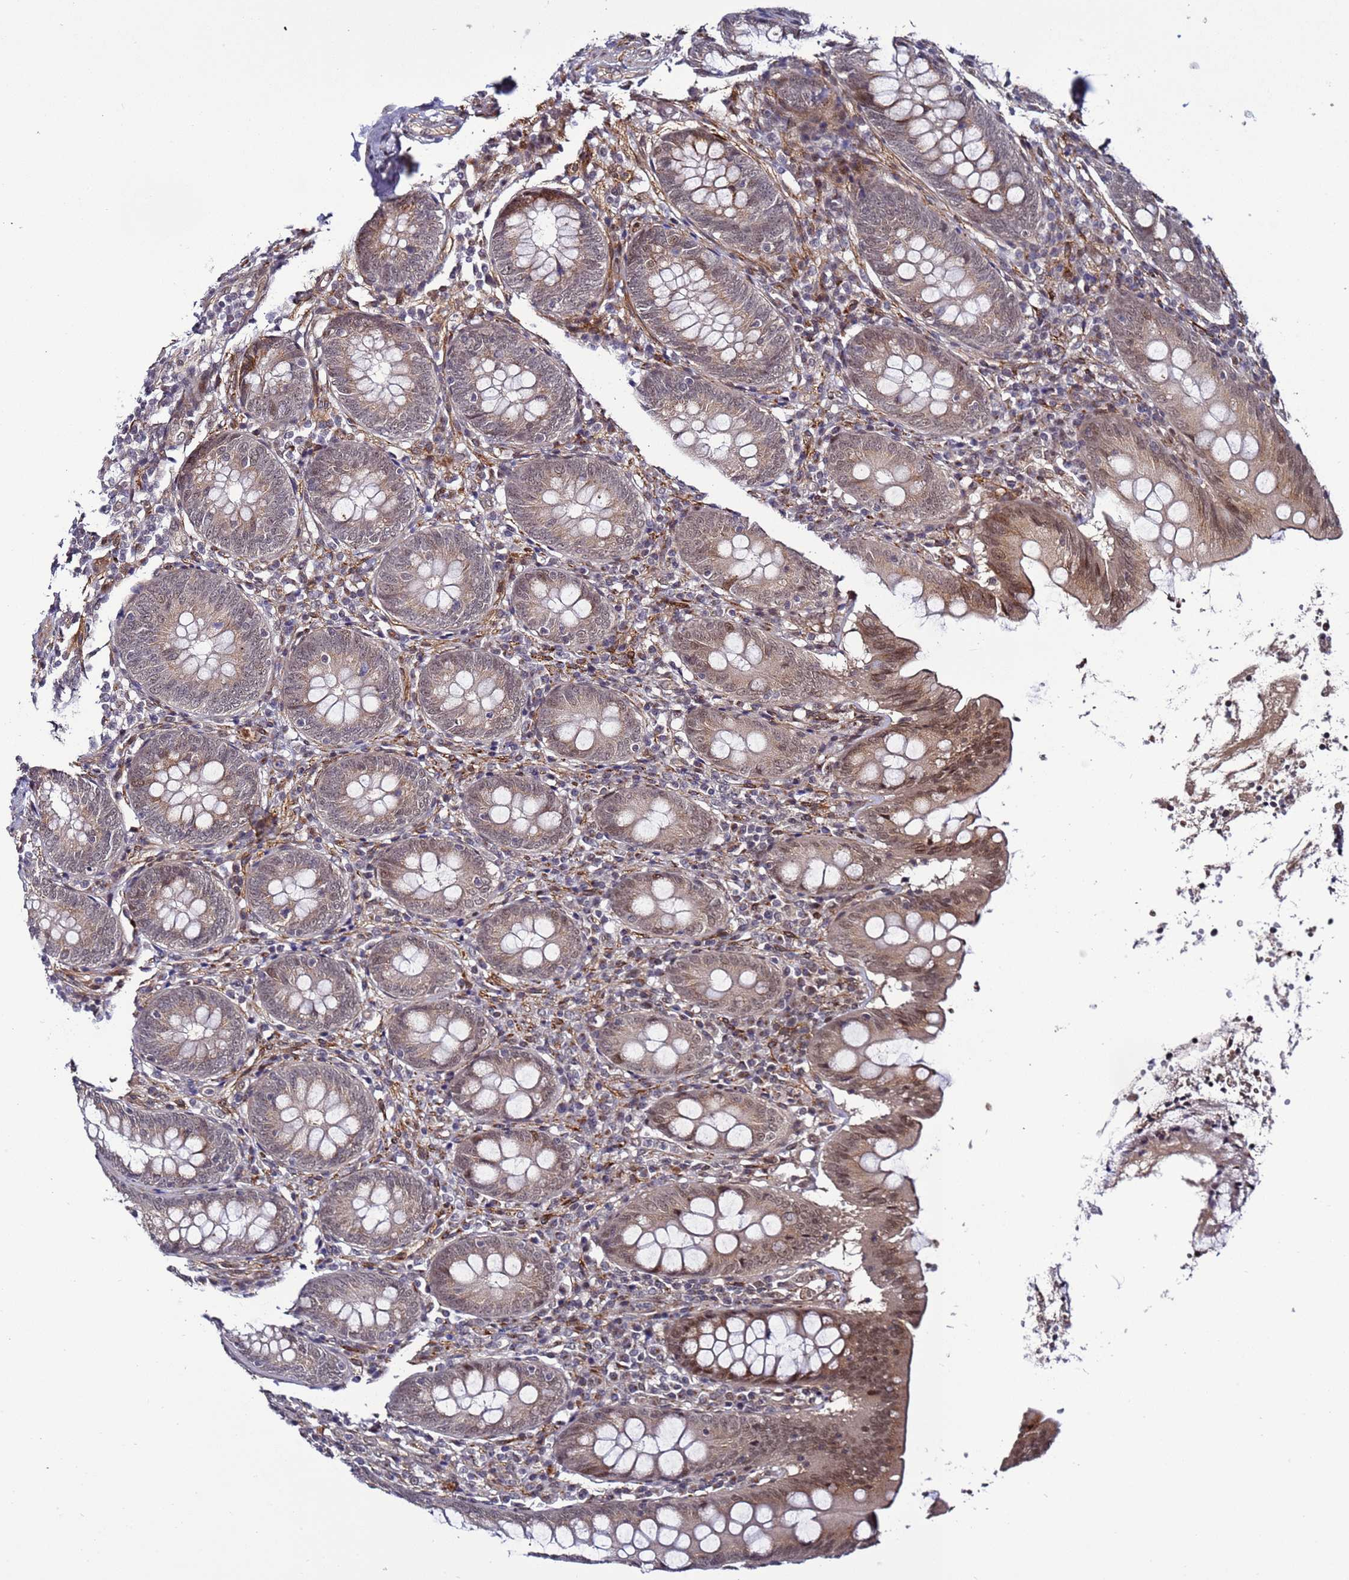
{"staining": {"intensity": "weak", "quantity": "25%-75%", "location": "nuclear"}, "tissue": "appendix", "cell_type": "Glandular cells", "image_type": "normal", "snomed": [{"axis": "morphology", "description": "Normal tissue, NOS"}, {"axis": "topography", "description": "Appendix"}], "caption": "Human appendix stained with a protein marker reveals weak staining in glandular cells.", "gene": "POLR2D", "patient": {"sex": "female", "age": 54}}